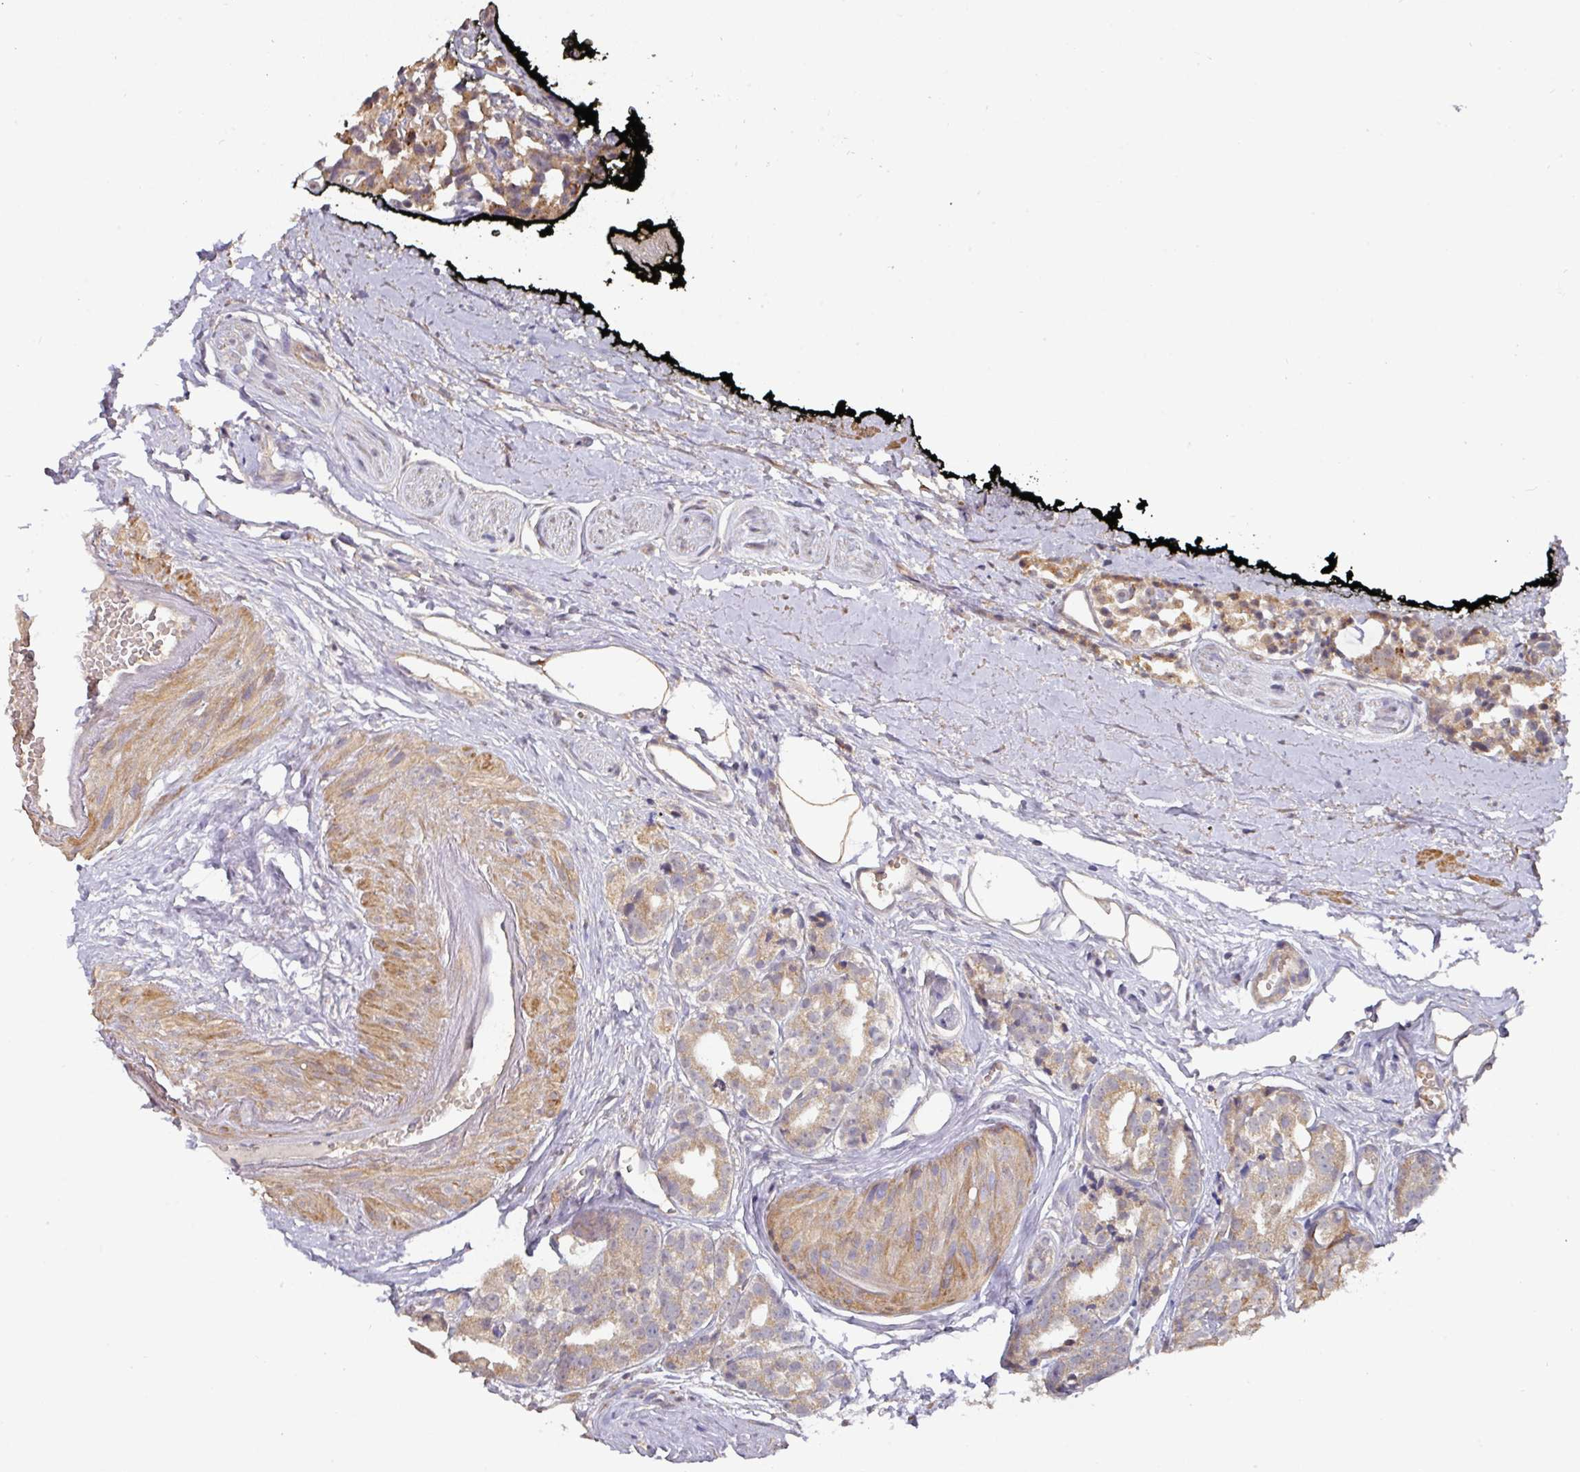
{"staining": {"intensity": "weak", "quantity": ">75%", "location": "cytoplasmic/membranous"}, "tissue": "prostate cancer", "cell_type": "Tumor cells", "image_type": "cancer", "snomed": [{"axis": "morphology", "description": "Adenocarcinoma, High grade"}, {"axis": "topography", "description": "Prostate"}], "caption": "This is an image of immunohistochemistry staining of prostate cancer (high-grade adenocarcinoma), which shows weak staining in the cytoplasmic/membranous of tumor cells.", "gene": "ACVR2B", "patient": {"sex": "male", "age": 71}}